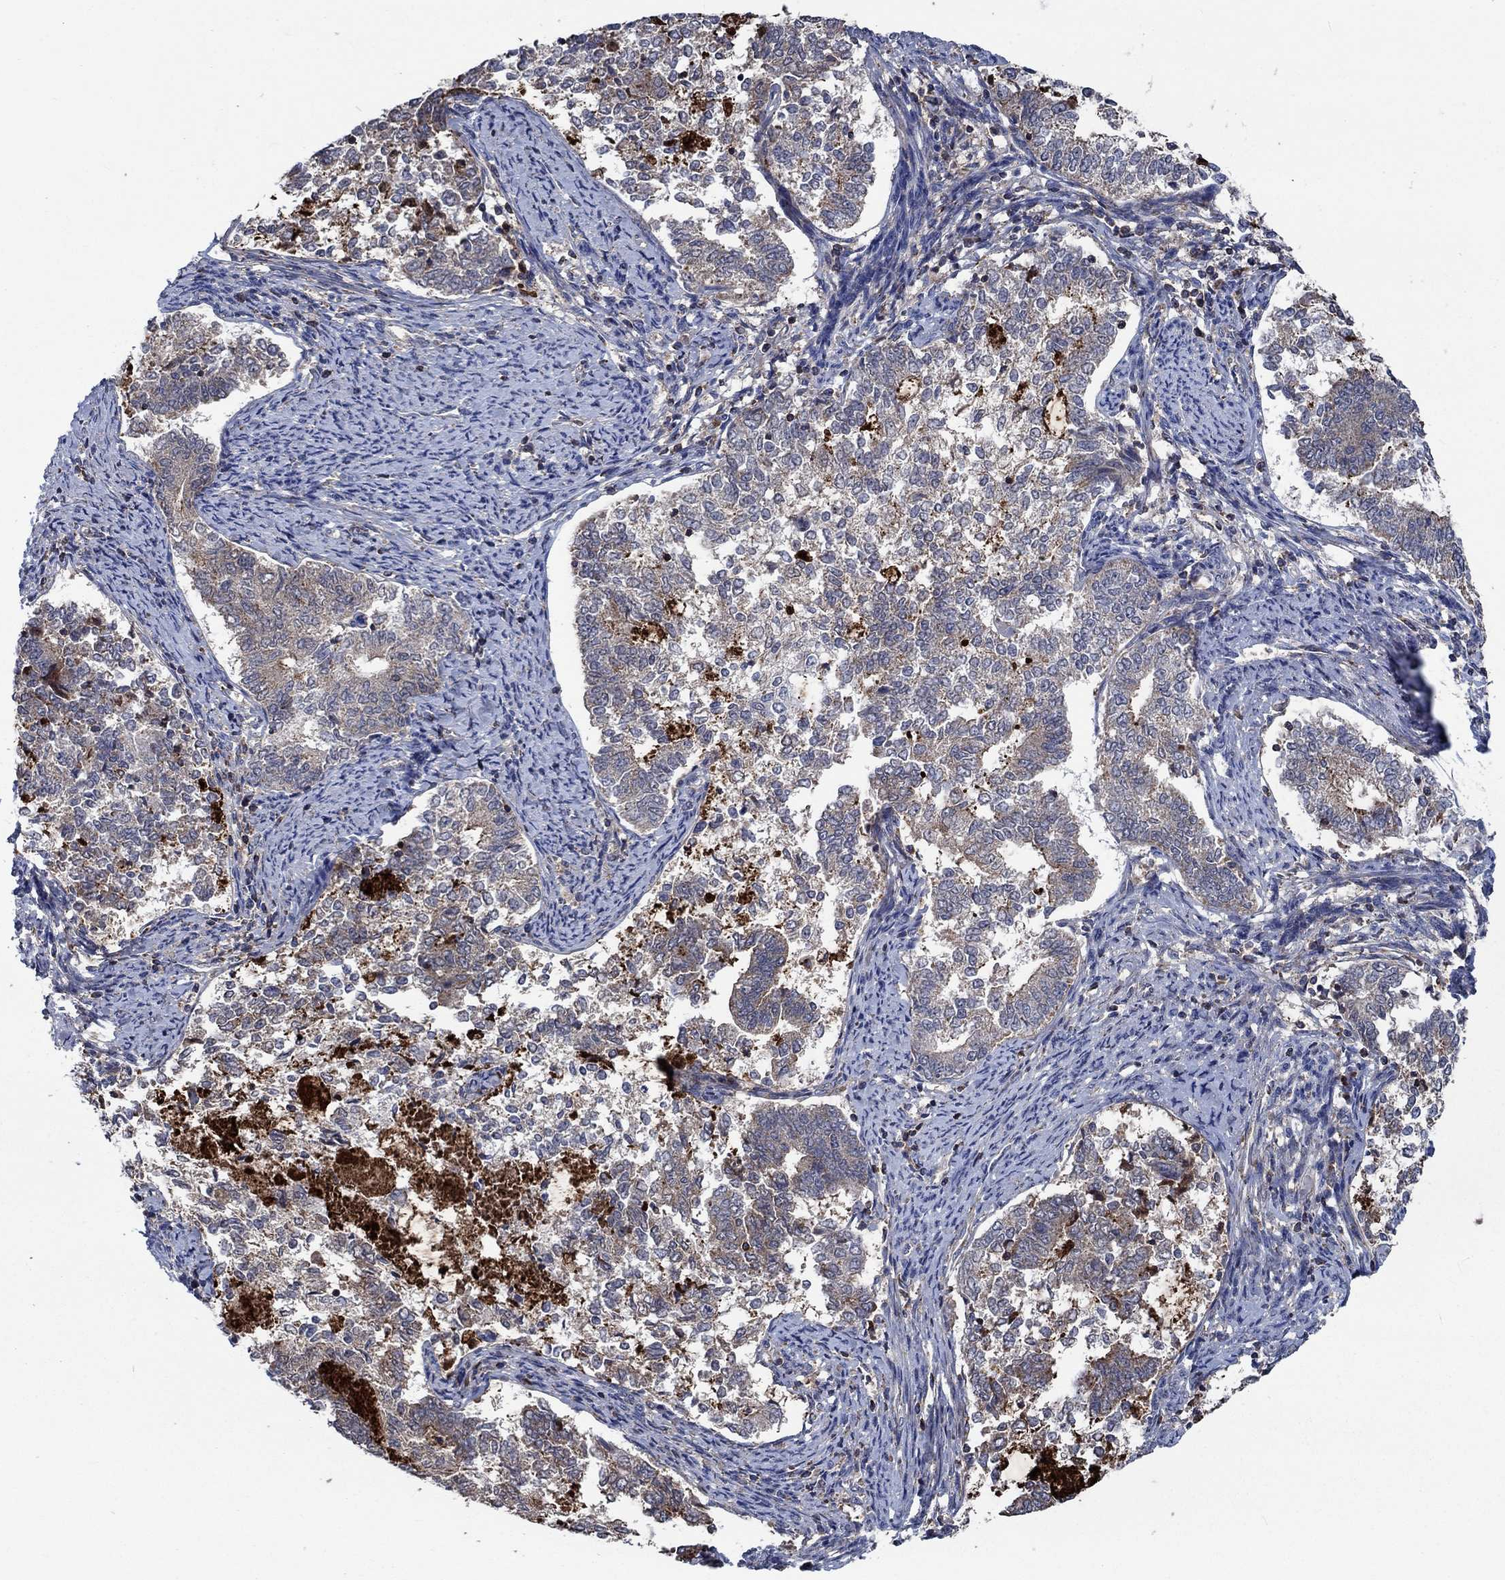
{"staining": {"intensity": "weak", "quantity": ">75%", "location": "cytoplasmic/membranous"}, "tissue": "endometrial cancer", "cell_type": "Tumor cells", "image_type": "cancer", "snomed": [{"axis": "morphology", "description": "Adenocarcinoma, NOS"}, {"axis": "topography", "description": "Endometrium"}], "caption": "Immunohistochemistry image of endometrial adenocarcinoma stained for a protein (brown), which reveals low levels of weak cytoplasmic/membranous positivity in approximately >75% of tumor cells.", "gene": "STXBP6", "patient": {"sex": "female", "age": 65}}